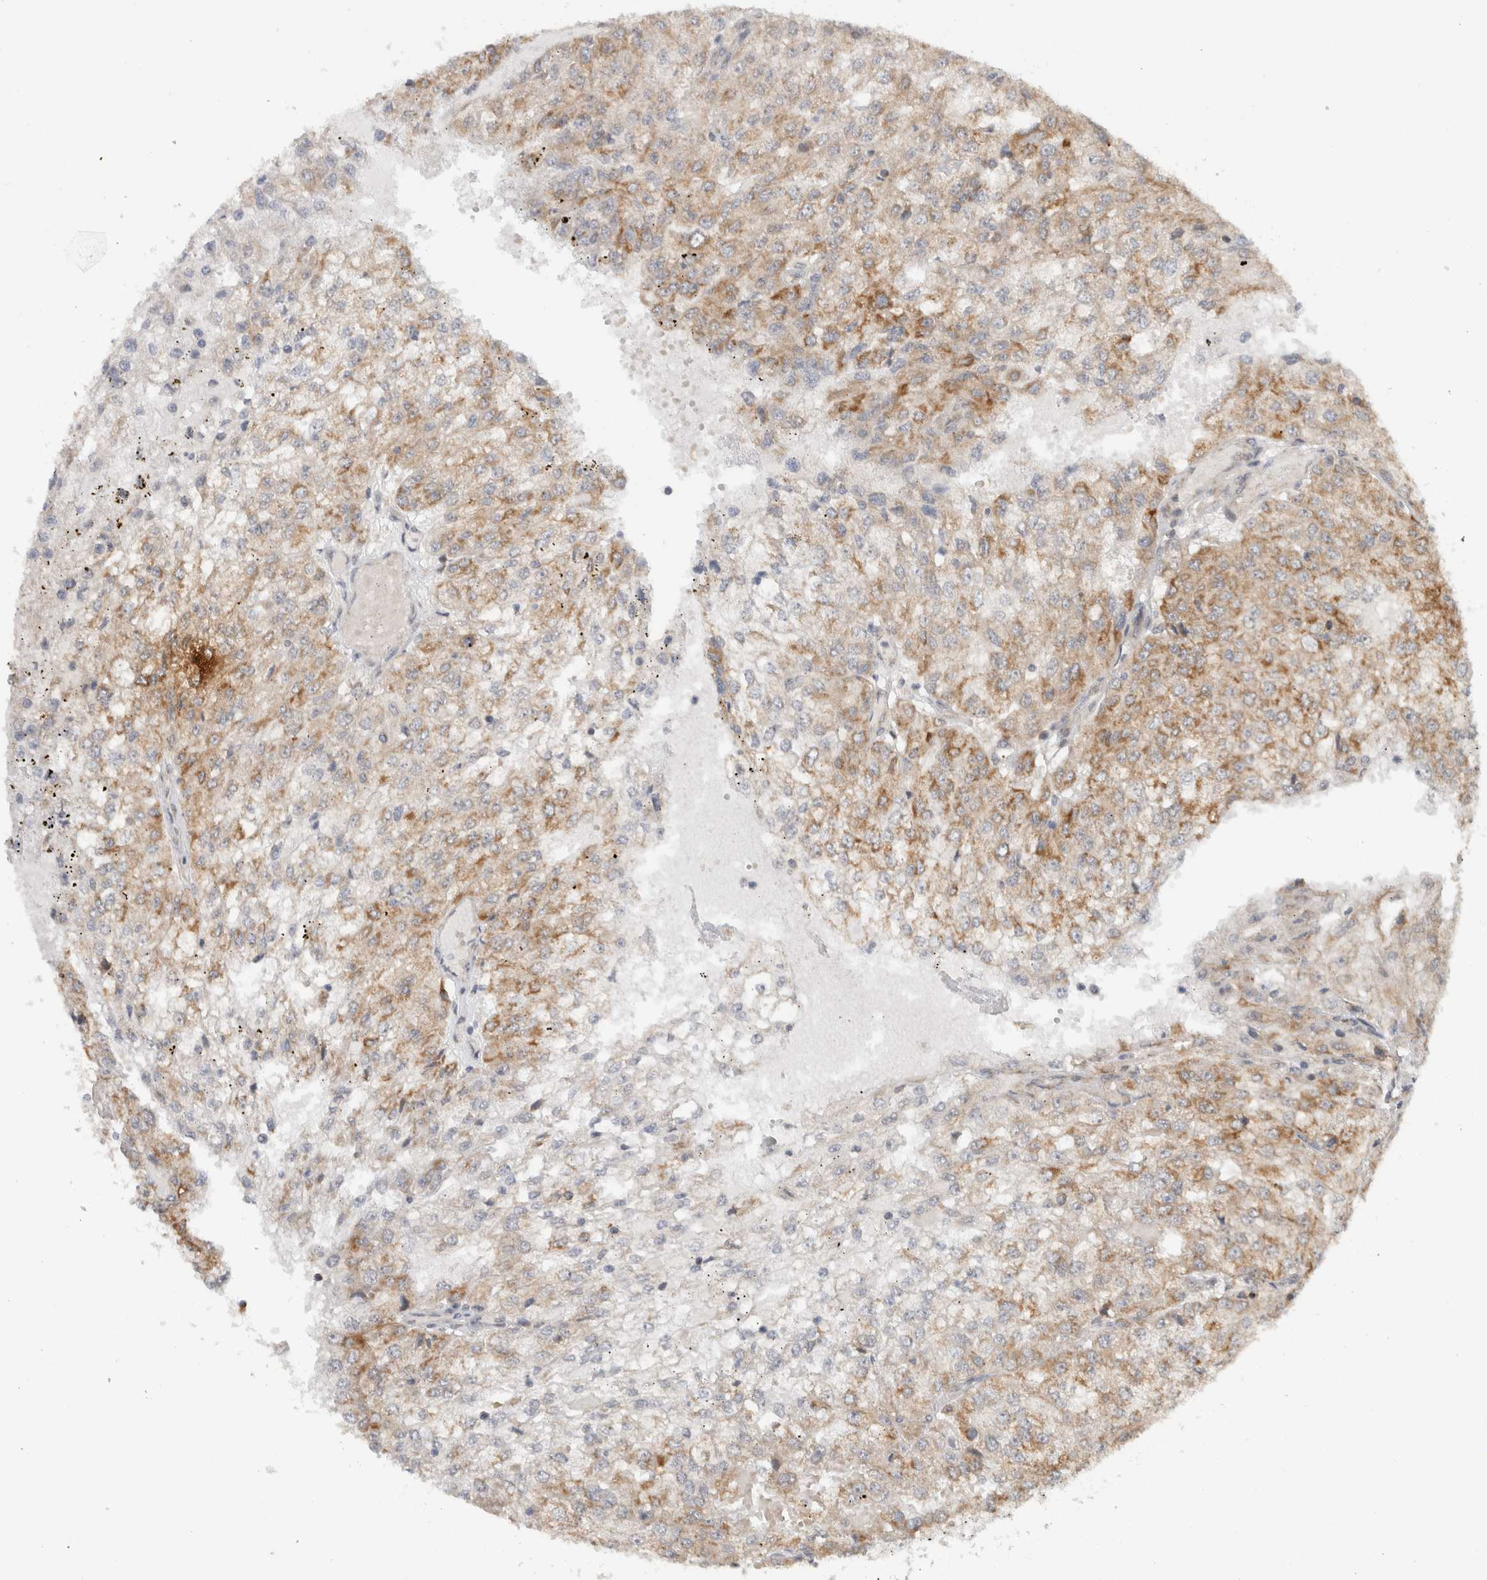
{"staining": {"intensity": "moderate", "quantity": ">75%", "location": "cytoplasmic/membranous"}, "tissue": "renal cancer", "cell_type": "Tumor cells", "image_type": "cancer", "snomed": [{"axis": "morphology", "description": "Adenocarcinoma, NOS"}, {"axis": "topography", "description": "Kidney"}], "caption": "Immunohistochemistry image of neoplastic tissue: human adenocarcinoma (renal) stained using immunohistochemistry demonstrates medium levels of moderate protein expression localized specifically in the cytoplasmic/membranous of tumor cells, appearing as a cytoplasmic/membranous brown color.", "gene": "CMC2", "patient": {"sex": "female", "age": 54}}